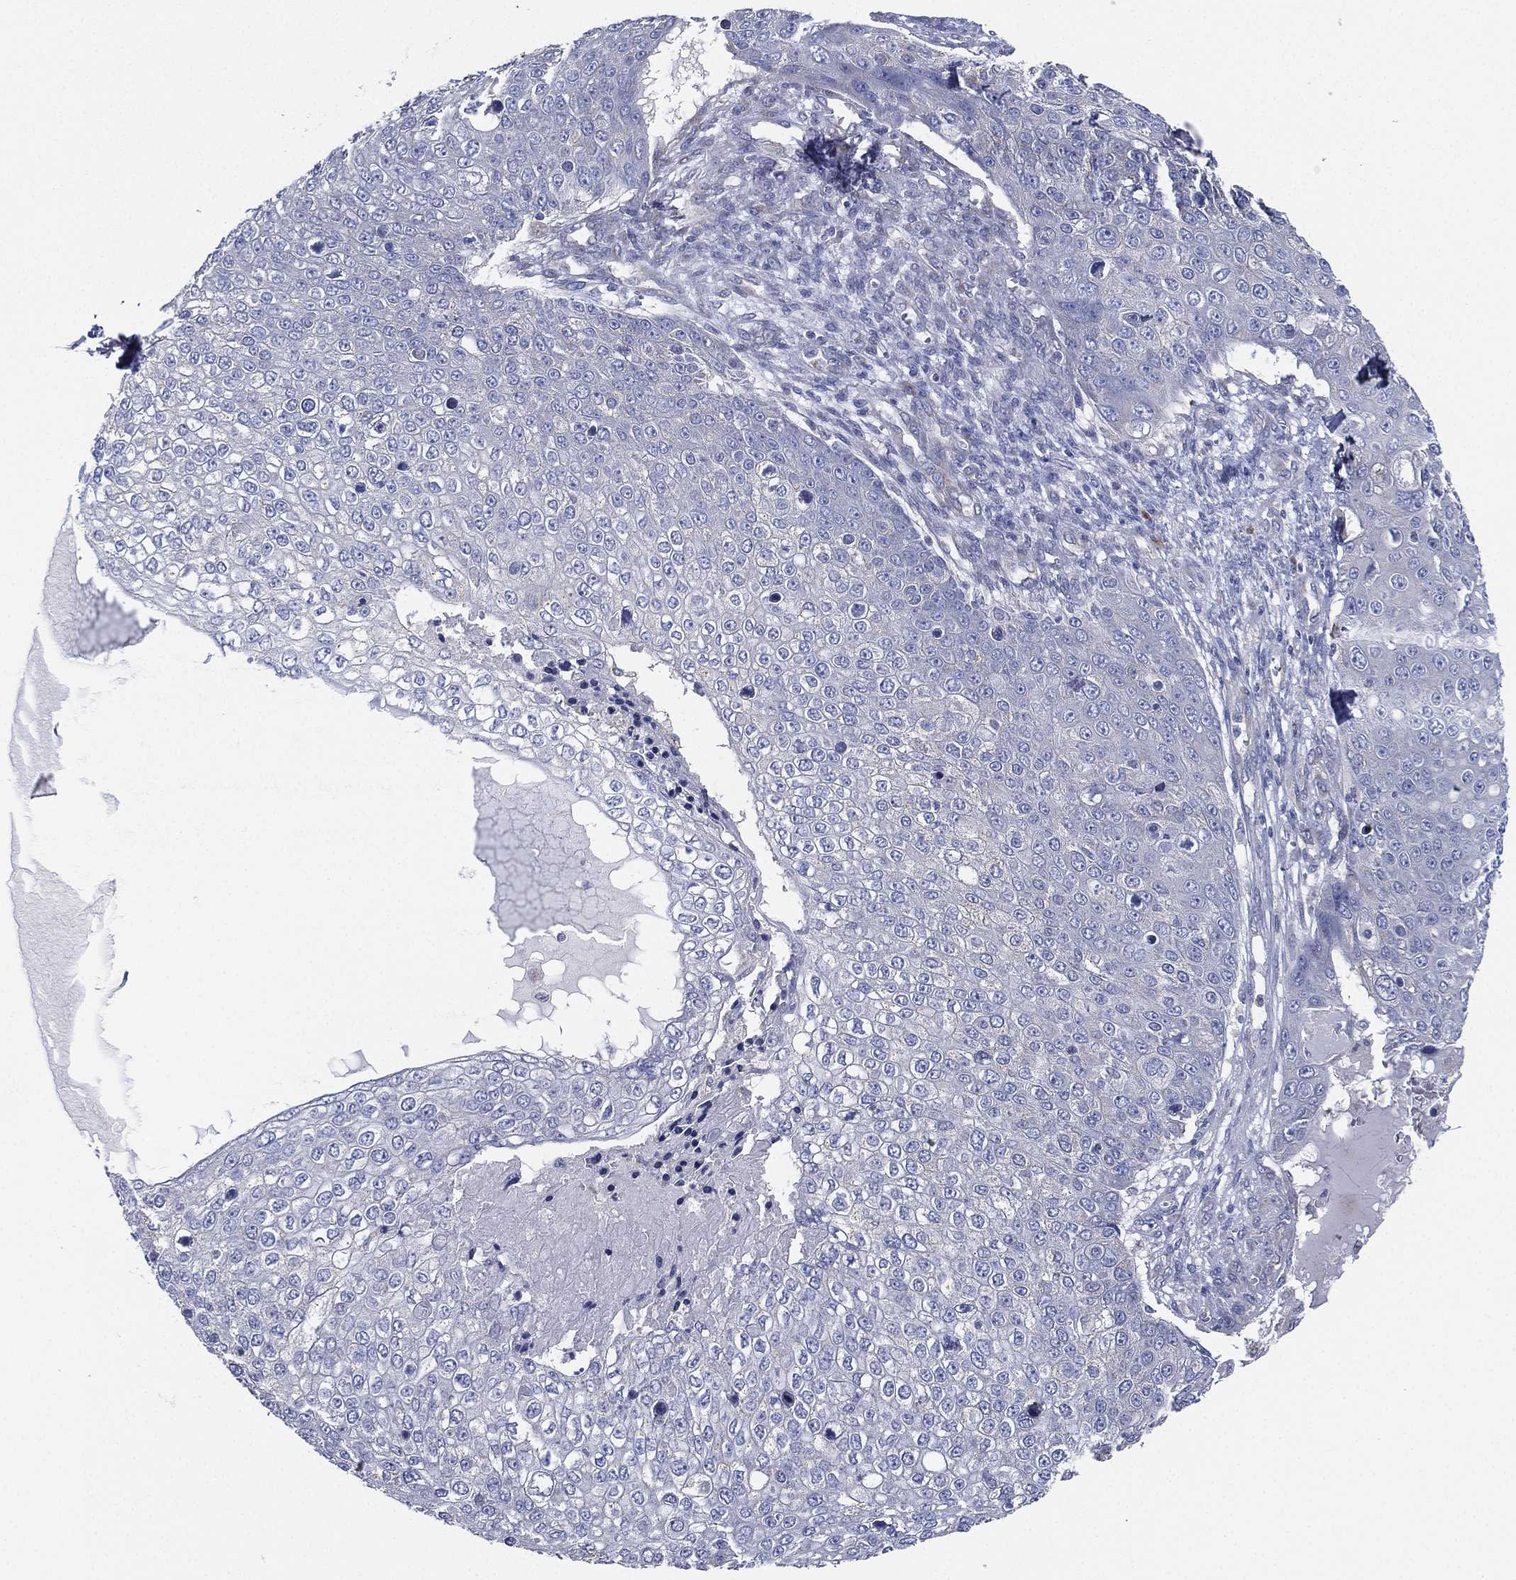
{"staining": {"intensity": "negative", "quantity": "none", "location": "none"}, "tissue": "skin cancer", "cell_type": "Tumor cells", "image_type": "cancer", "snomed": [{"axis": "morphology", "description": "Squamous cell carcinoma, NOS"}, {"axis": "topography", "description": "Skin"}], "caption": "Immunohistochemical staining of squamous cell carcinoma (skin) shows no significant staining in tumor cells.", "gene": "ATP8A2", "patient": {"sex": "male", "age": 71}}